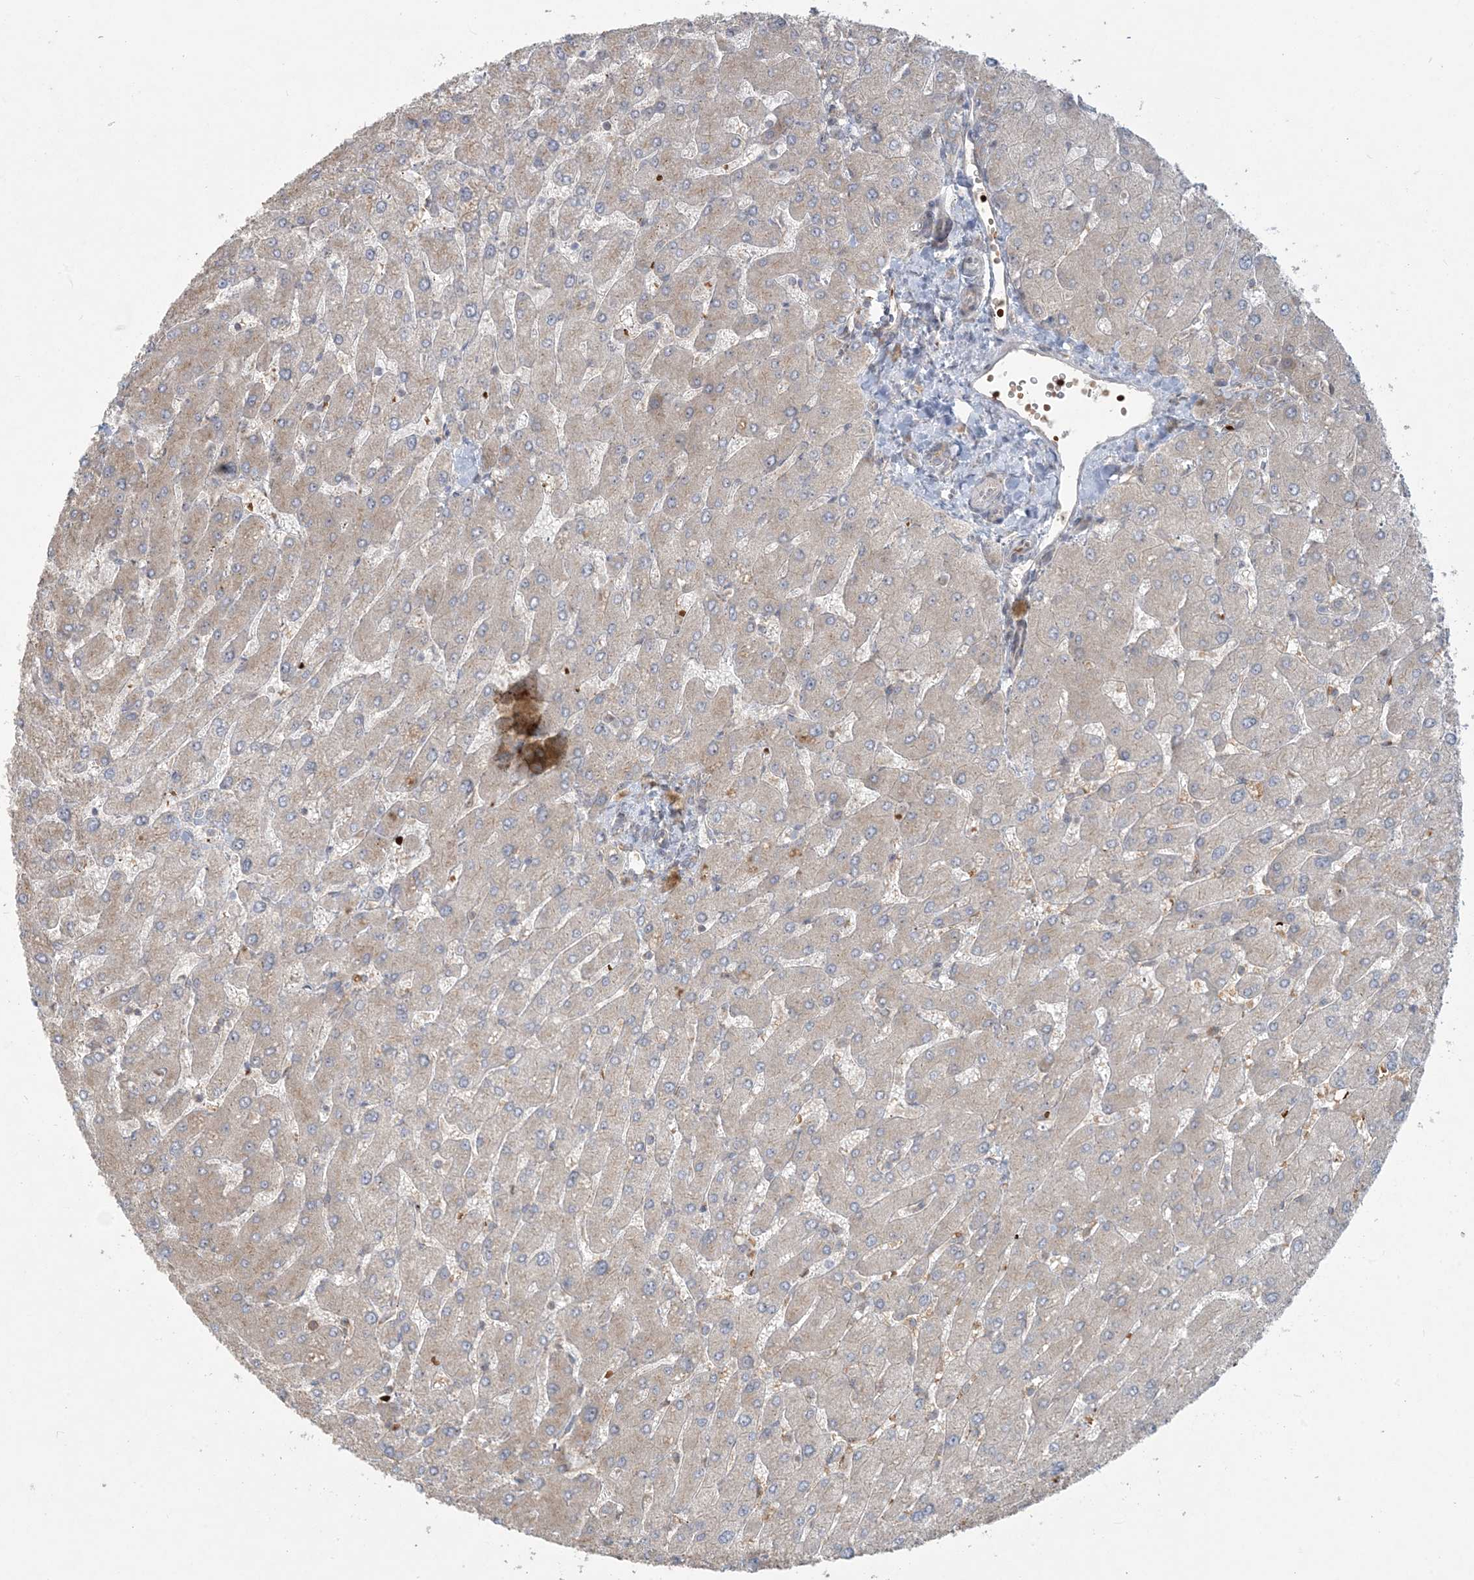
{"staining": {"intensity": "negative", "quantity": "none", "location": "none"}, "tissue": "liver", "cell_type": "Cholangiocytes", "image_type": "normal", "snomed": [{"axis": "morphology", "description": "Normal tissue, NOS"}, {"axis": "topography", "description": "Liver"}], "caption": "High power microscopy image of an IHC micrograph of normal liver, revealing no significant staining in cholangiocytes.", "gene": "ABCF3", "patient": {"sex": "male", "age": 55}}